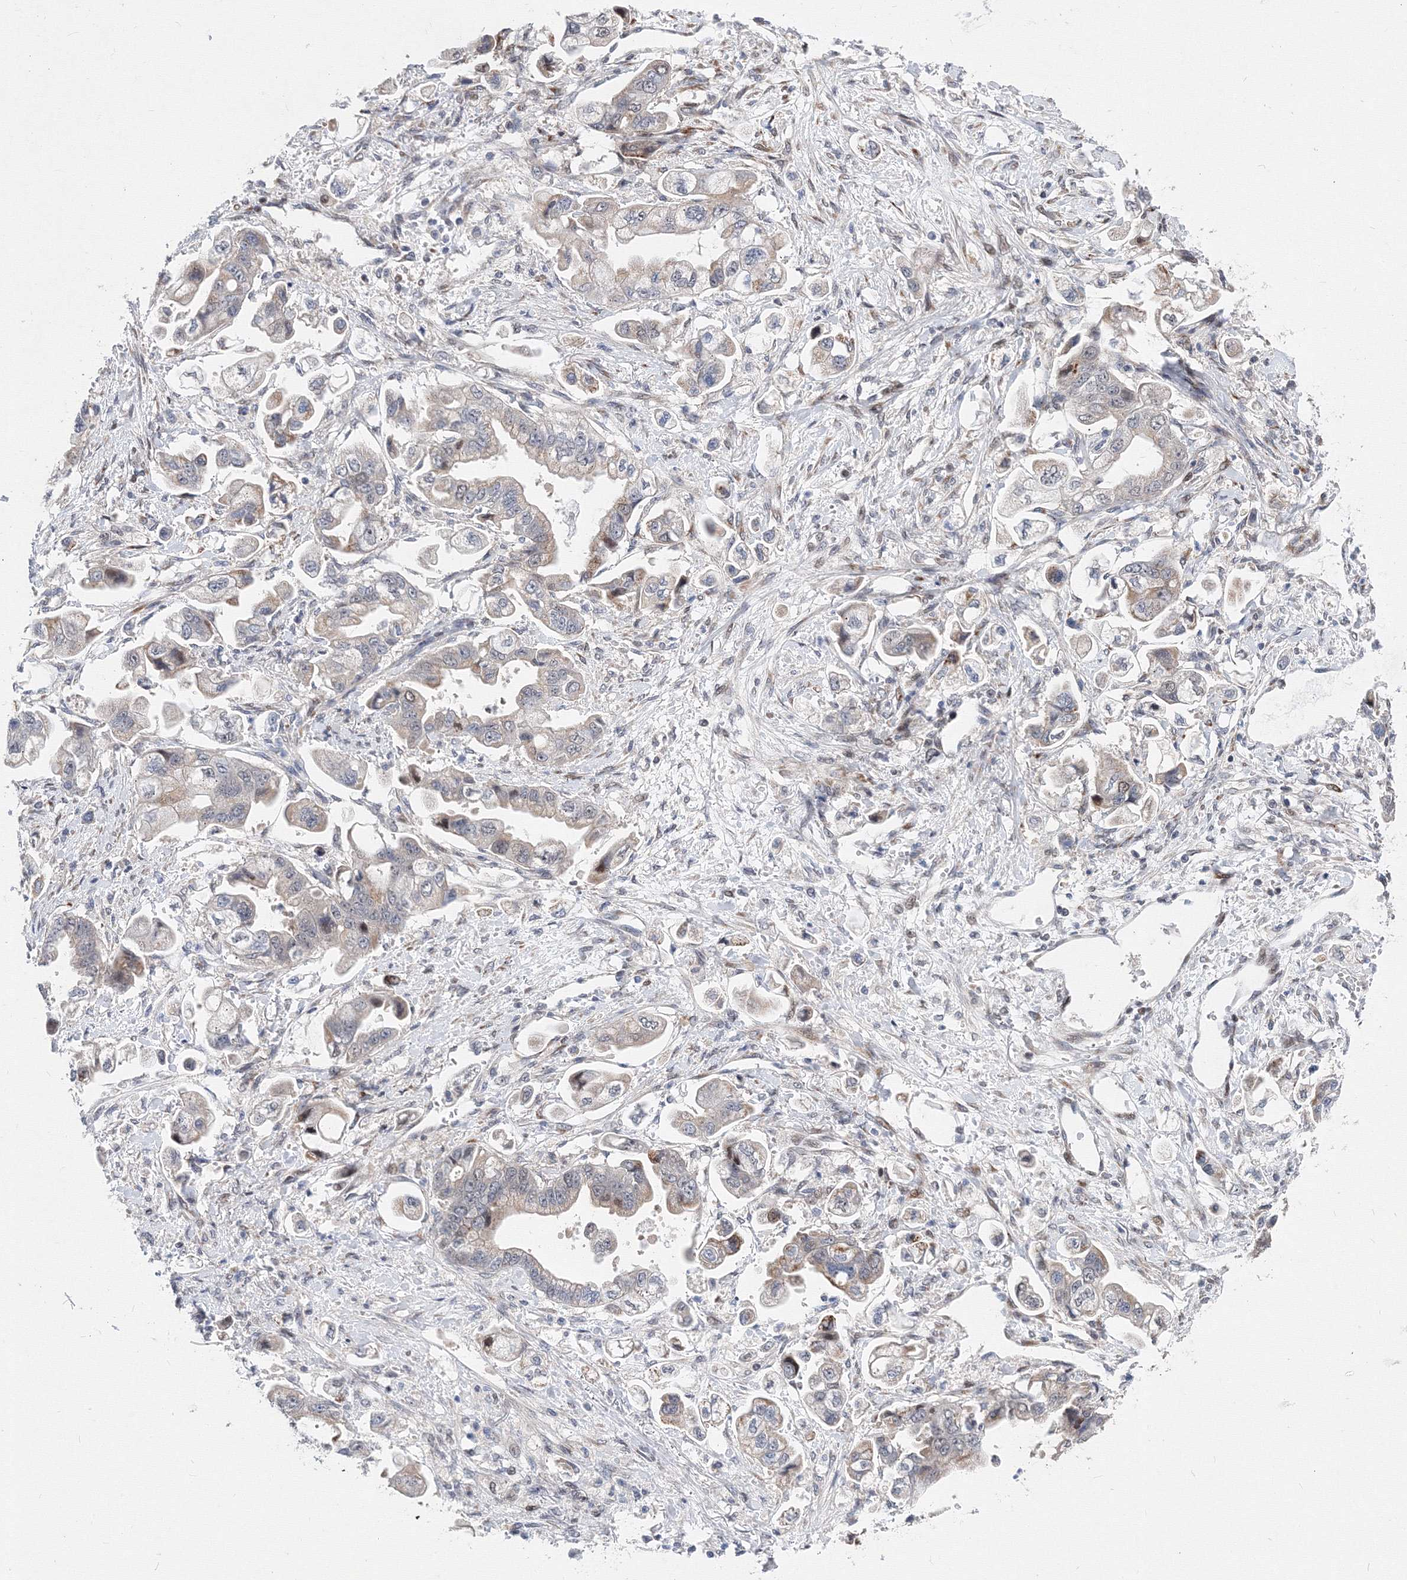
{"staining": {"intensity": "weak", "quantity": "25%-75%", "location": "cytoplasmic/membranous"}, "tissue": "stomach cancer", "cell_type": "Tumor cells", "image_type": "cancer", "snomed": [{"axis": "morphology", "description": "Adenocarcinoma, NOS"}, {"axis": "topography", "description": "Stomach"}], "caption": "Protein staining reveals weak cytoplasmic/membranous staining in about 25%-75% of tumor cells in stomach cancer (adenocarcinoma).", "gene": "GPN1", "patient": {"sex": "male", "age": 62}}